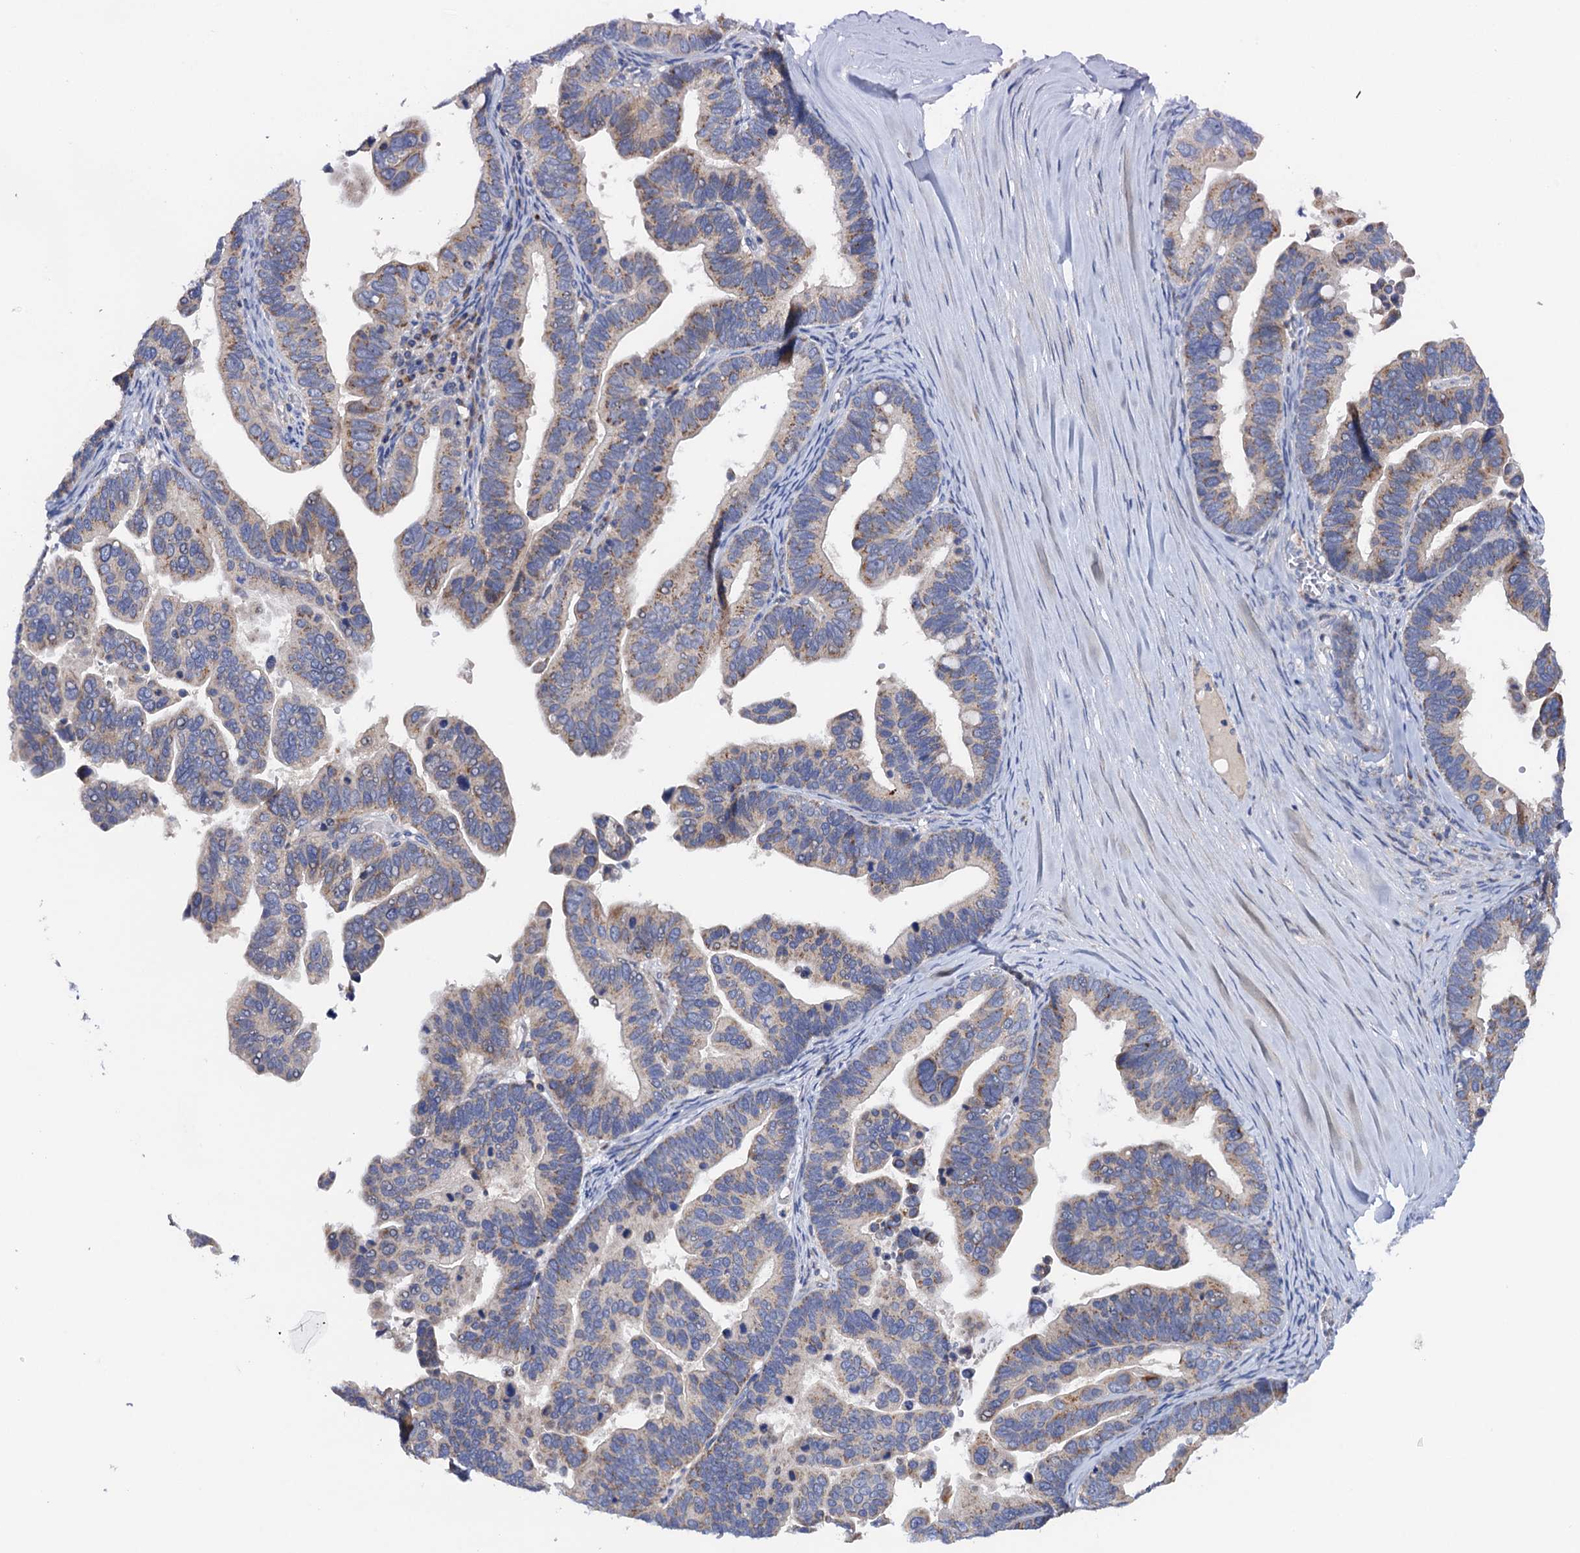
{"staining": {"intensity": "weak", "quantity": "25%-75%", "location": "cytoplasmic/membranous"}, "tissue": "ovarian cancer", "cell_type": "Tumor cells", "image_type": "cancer", "snomed": [{"axis": "morphology", "description": "Cystadenocarcinoma, serous, NOS"}, {"axis": "topography", "description": "Ovary"}], "caption": "Human ovarian cancer (serous cystadenocarcinoma) stained with a protein marker exhibits weak staining in tumor cells.", "gene": "MRPL48", "patient": {"sex": "female", "age": 56}}